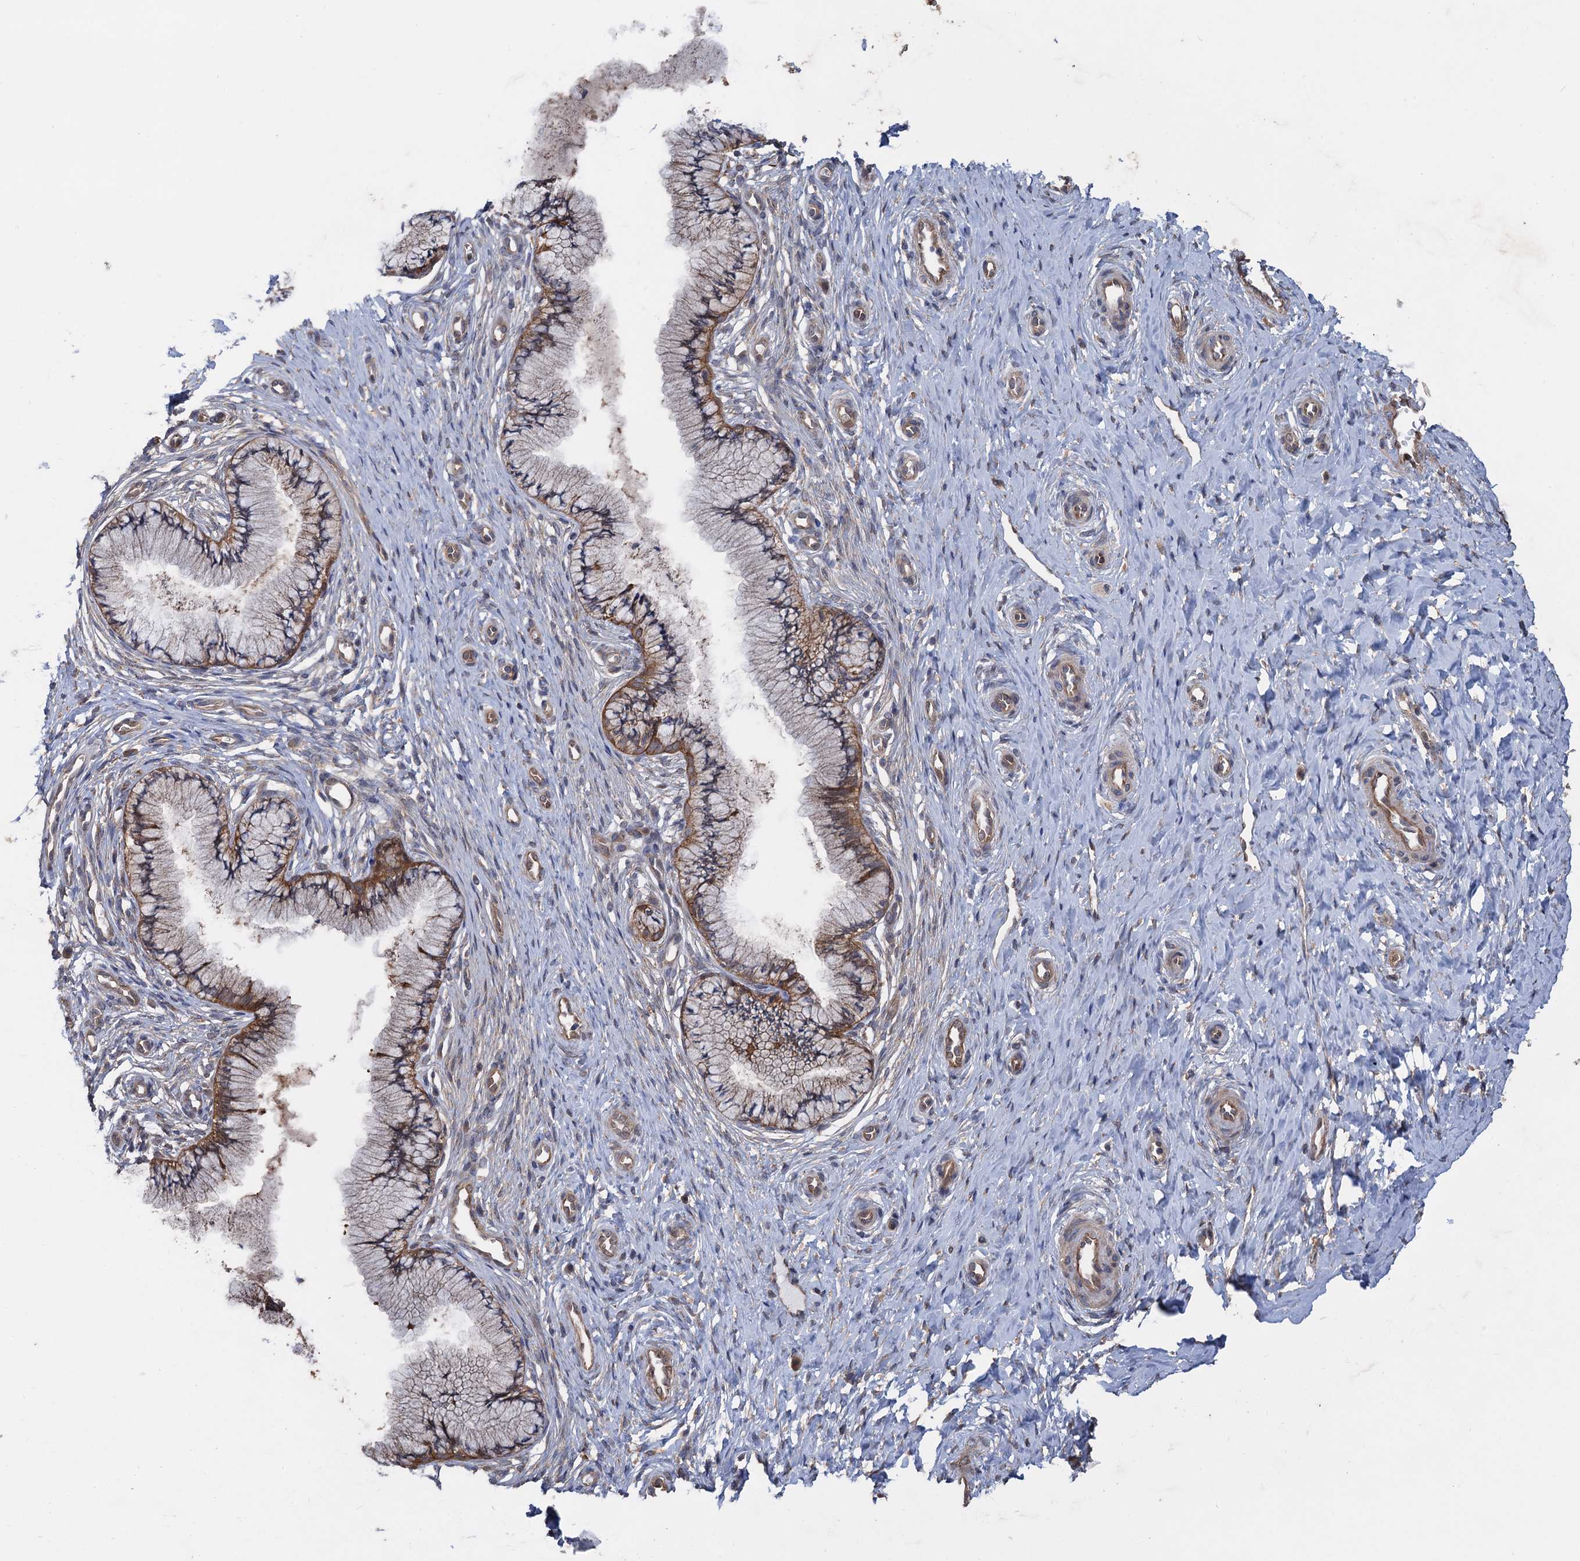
{"staining": {"intensity": "moderate", "quantity": ">75%", "location": "cytoplasmic/membranous"}, "tissue": "cervix", "cell_type": "Glandular cells", "image_type": "normal", "snomed": [{"axis": "morphology", "description": "Normal tissue, NOS"}, {"axis": "topography", "description": "Cervix"}], "caption": "An IHC photomicrograph of benign tissue is shown. Protein staining in brown labels moderate cytoplasmic/membranous positivity in cervix within glandular cells. The protein of interest is shown in brown color, while the nuclei are stained blue.", "gene": "HAUS1", "patient": {"sex": "female", "age": 36}}